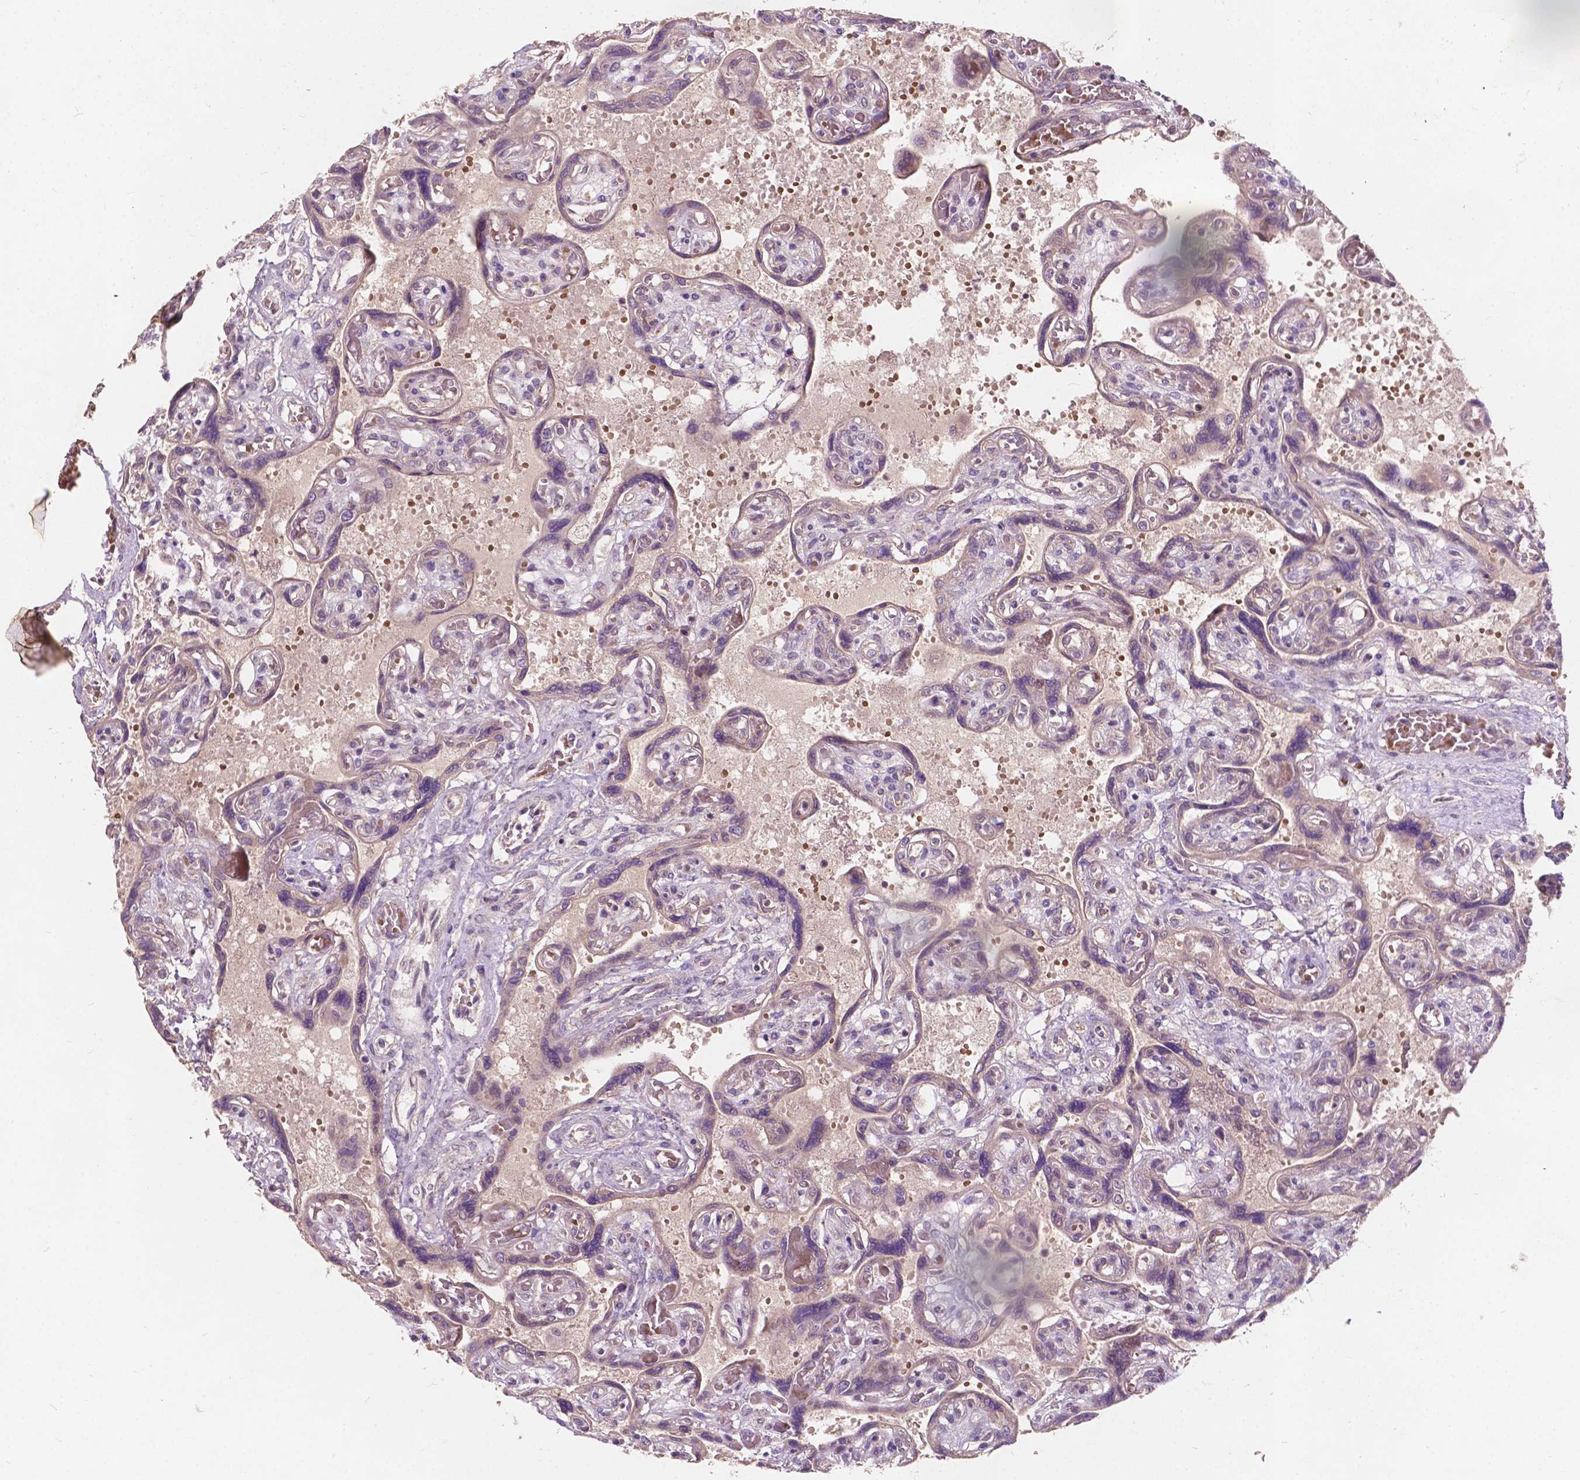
{"staining": {"intensity": "moderate", "quantity": "25%-75%", "location": "nuclear"}, "tissue": "placenta", "cell_type": "Decidual cells", "image_type": "normal", "snomed": [{"axis": "morphology", "description": "Normal tissue, NOS"}, {"axis": "topography", "description": "Placenta"}], "caption": "About 25%-75% of decidual cells in benign human placenta reveal moderate nuclear protein staining as visualized by brown immunohistochemical staining.", "gene": "DUSP16", "patient": {"sex": "female", "age": 32}}